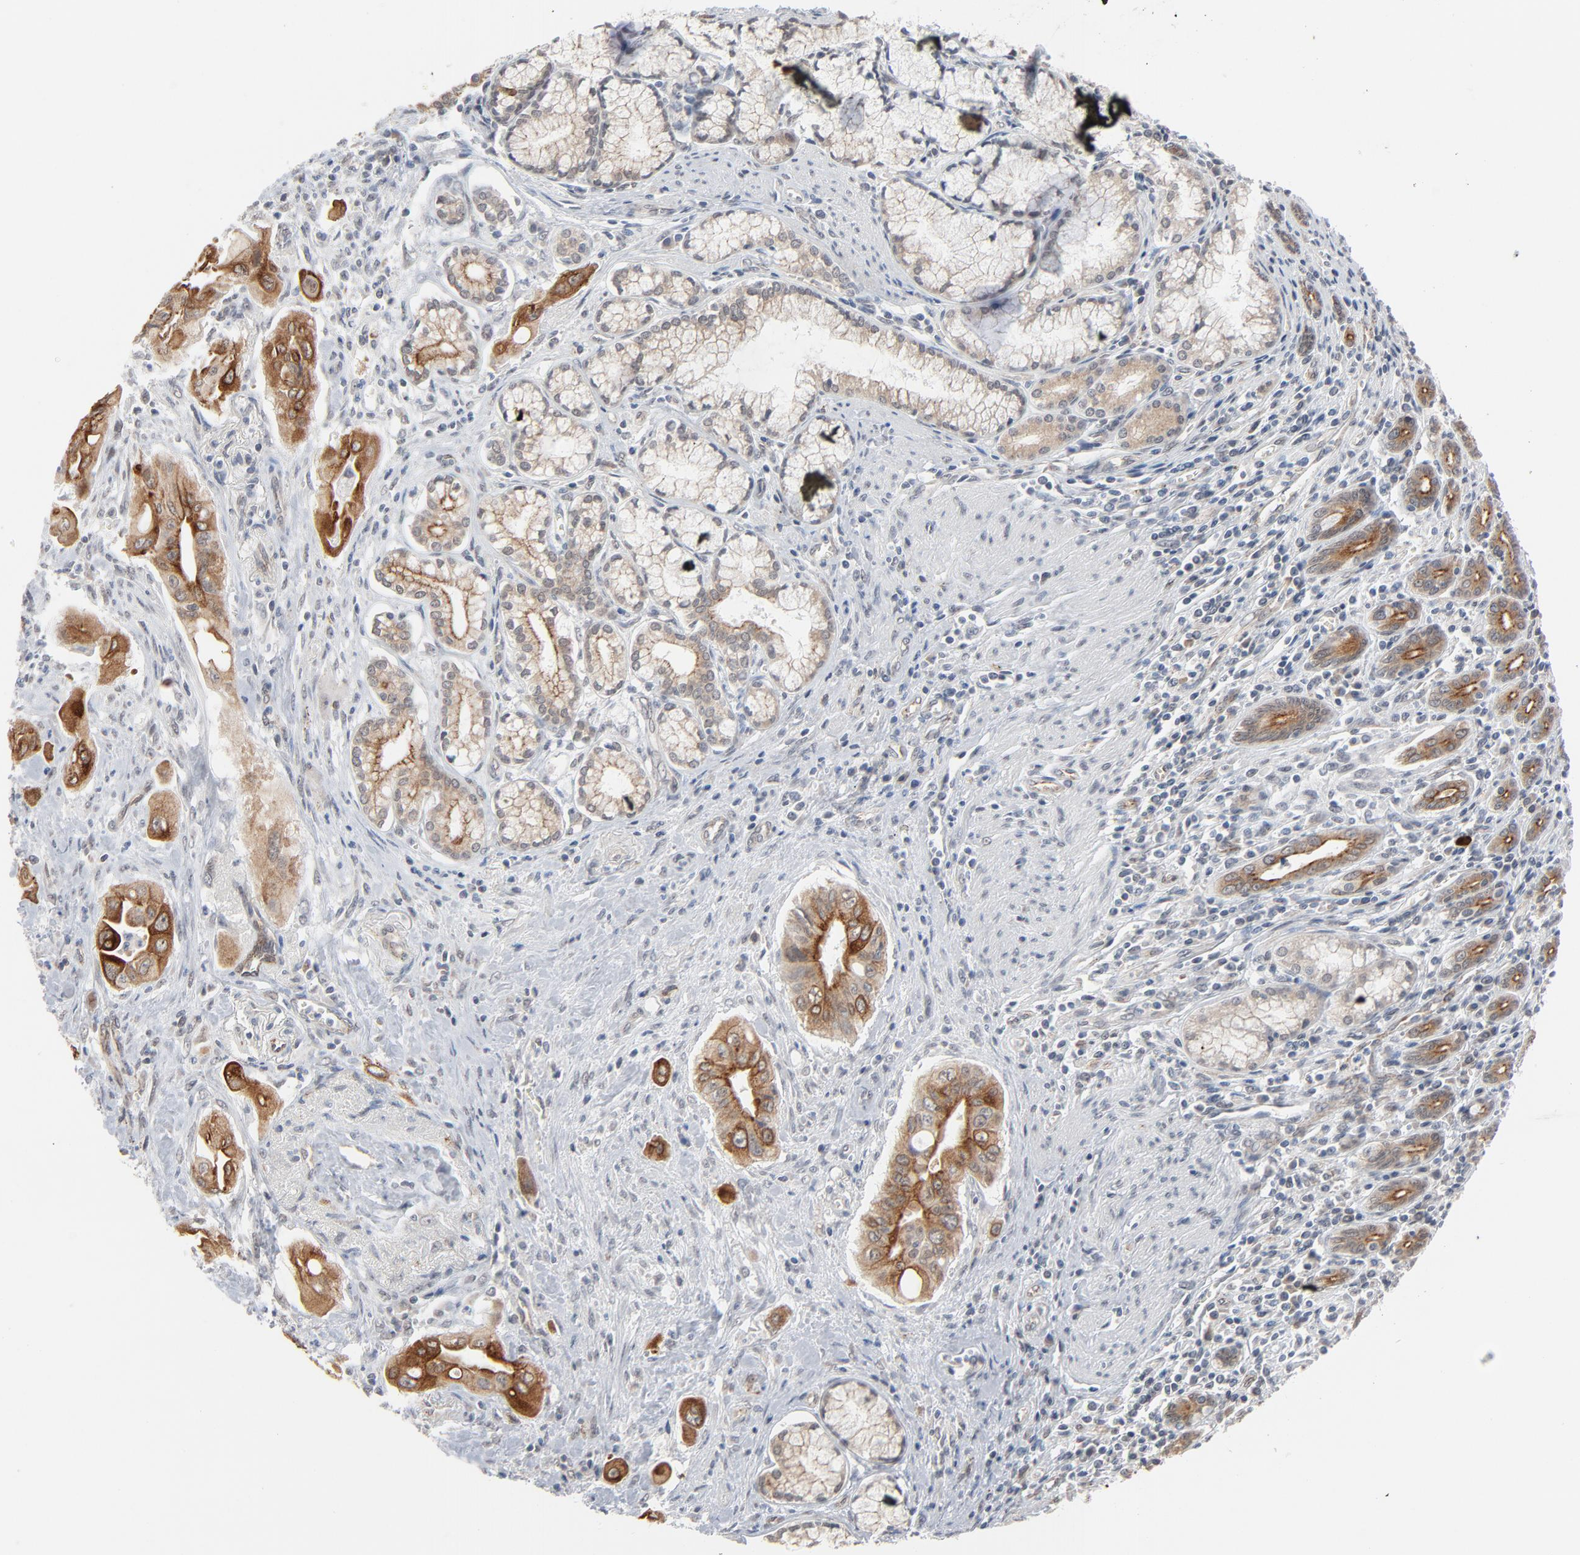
{"staining": {"intensity": "moderate", "quantity": ">75%", "location": "cytoplasmic/membranous"}, "tissue": "pancreatic cancer", "cell_type": "Tumor cells", "image_type": "cancer", "snomed": [{"axis": "morphology", "description": "Adenocarcinoma, NOS"}, {"axis": "topography", "description": "Pancreas"}], "caption": "DAB (3,3'-diaminobenzidine) immunohistochemical staining of pancreatic cancer displays moderate cytoplasmic/membranous protein expression in approximately >75% of tumor cells.", "gene": "ITPR3", "patient": {"sex": "male", "age": 77}}